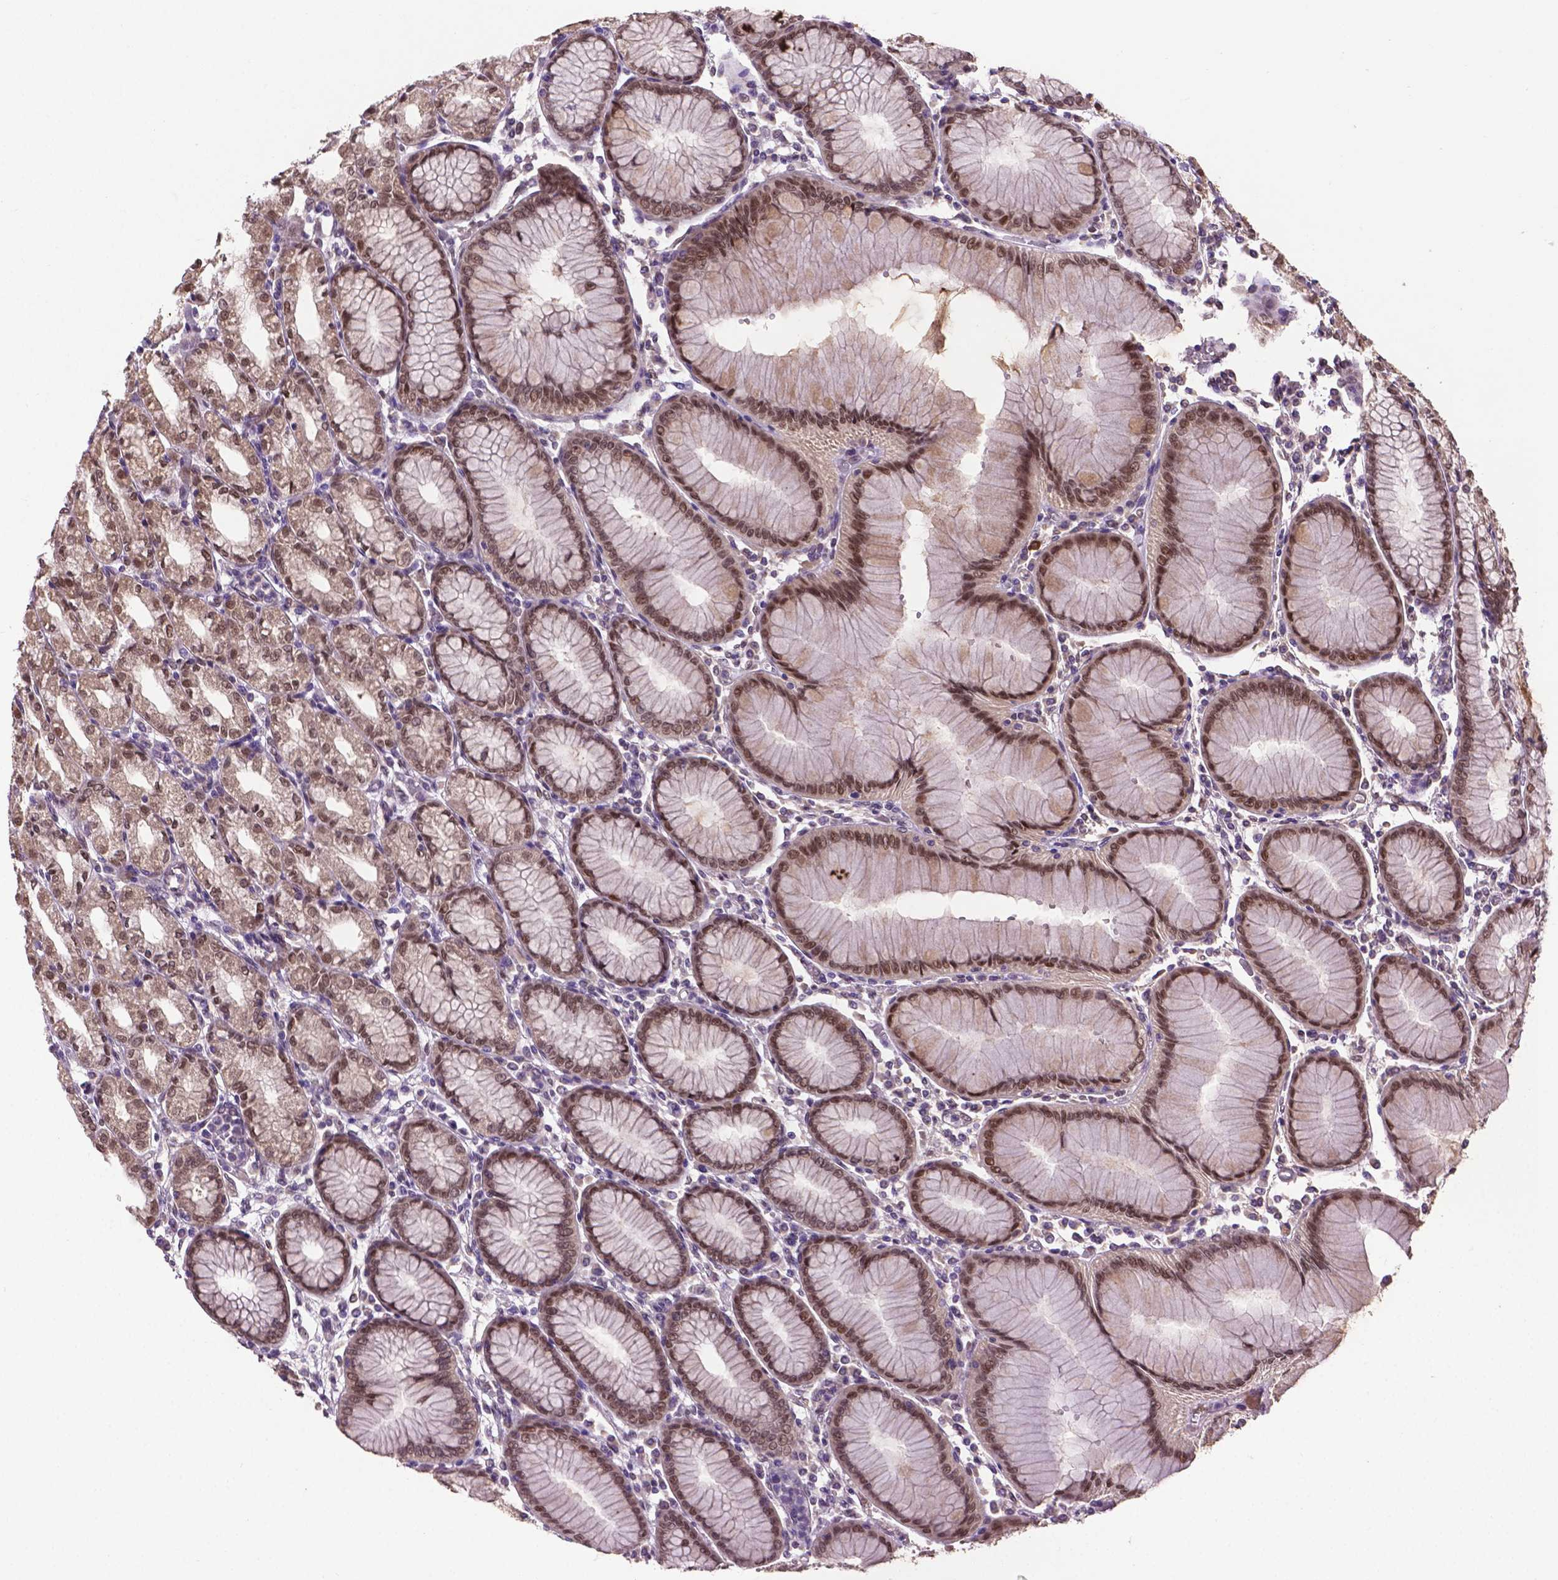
{"staining": {"intensity": "moderate", "quantity": ">75%", "location": "cytoplasmic/membranous,nuclear"}, "tissue": "stomach", "cell_type": "Glandular cells", "image_type": "normal", "snomed": [{"axis": "morphology", "description": "Normal tissue, NOS"}, {"axis": "topography", "description": "Skeletal muscle"}, {"axis": "topography", "description": "Stomach"}], "caption": "The micrograph shows a brown stain indicating the presence of a protein in the cytoplasmic/membranous,nuclear of glandular cells in stomach. (Brightfield microscopy of DAB IHC at high magnification).", "gene": "ENSG00000289700", "patient": {"sex": "female", "age": 57}}